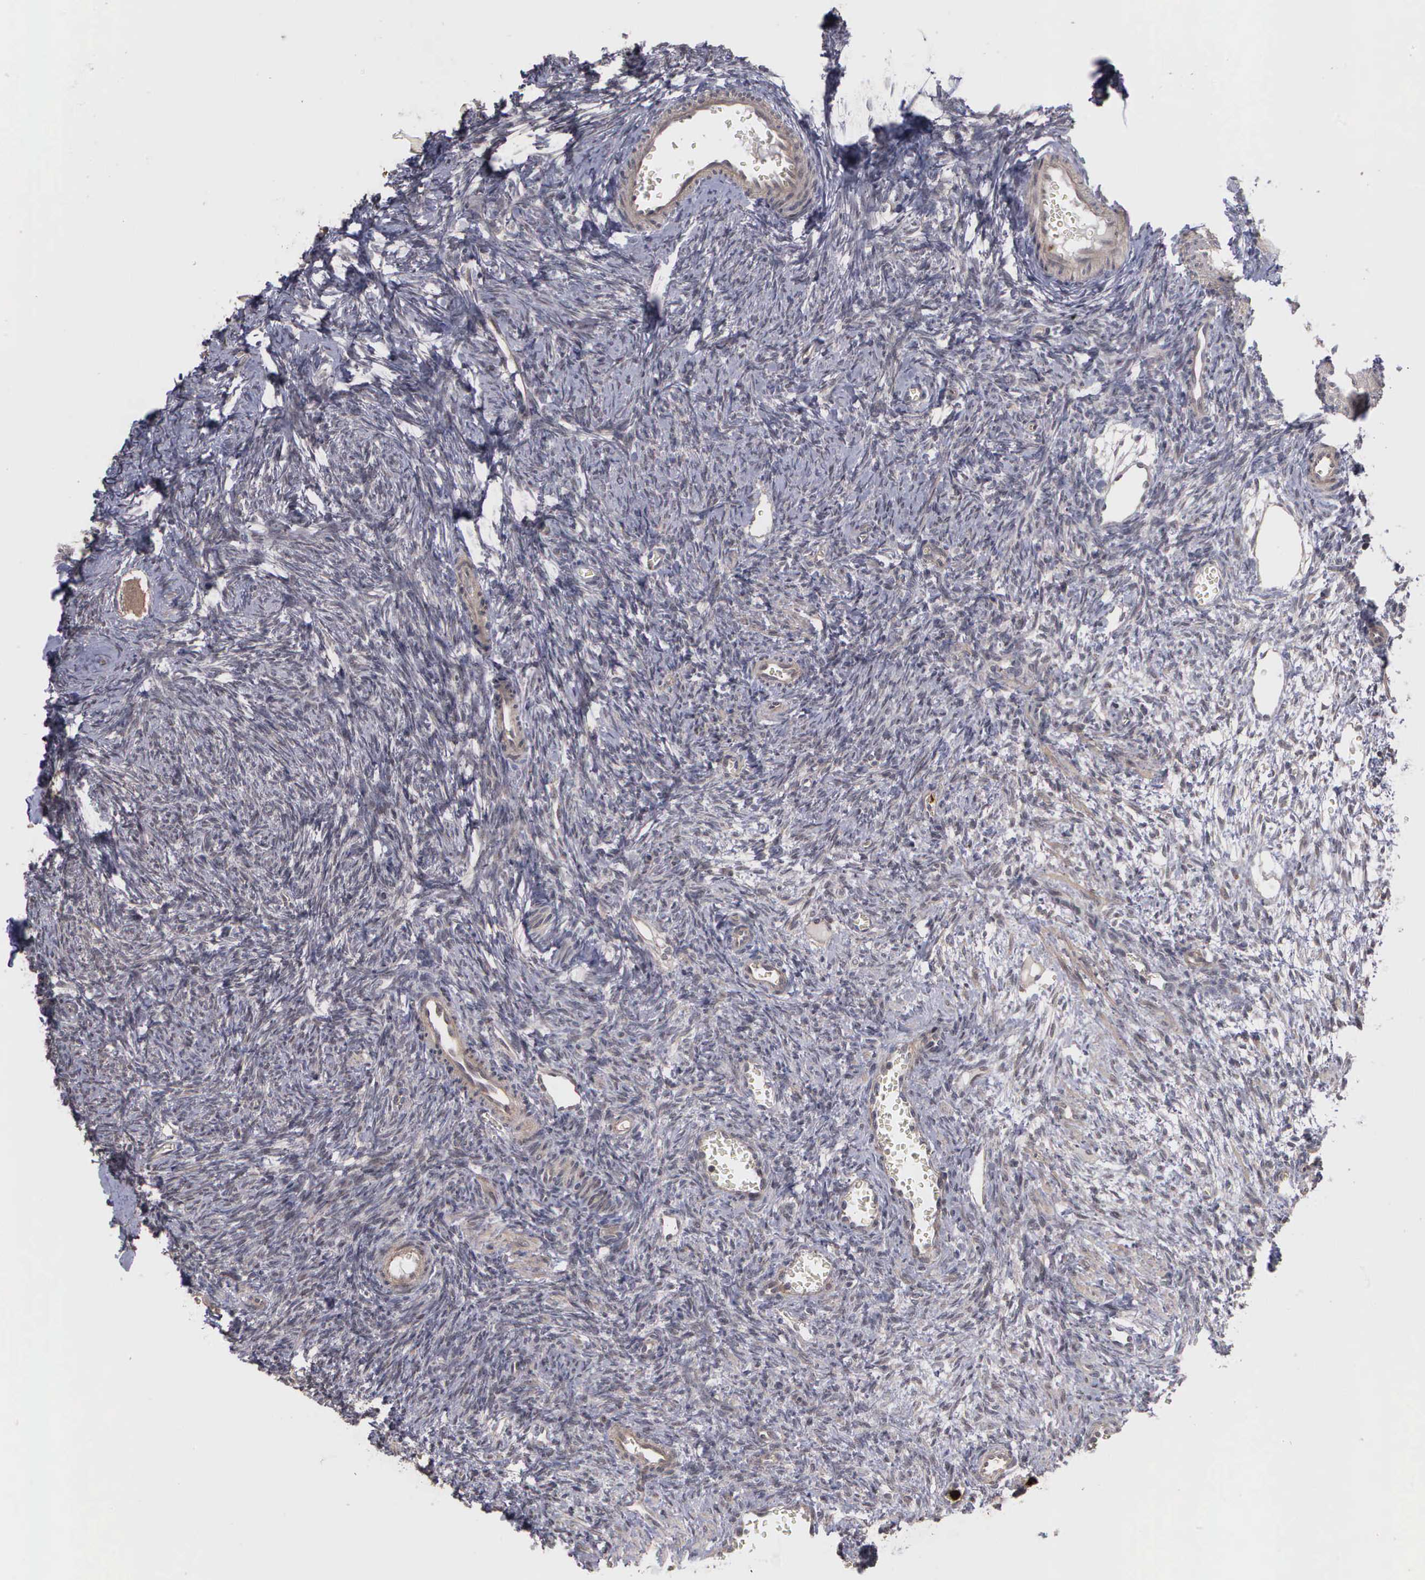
{"staining": {"intensity": "negative", "quantity": "none", "location": "none"}, "tissue": "ovary", "cell_type": "Ovarian stroma cells", "image_type": "normal", "snomed": [{"axis": "morphology", "description": "Normal tissue, NOS"}, {"axis": "topography", "description": "Ovary"}], "caption": "Unremarkable ovary was stained to show a protein in brown. There is no significant expression in ovarian stroma cells. The staining was performed using DAB to visualize the protein expression in brown, while the nuclei were stained in blue with hematoxylin (Magnification: 20x).", "gene": "MMP9", "patient": {"sex": "female", "age": 27}}